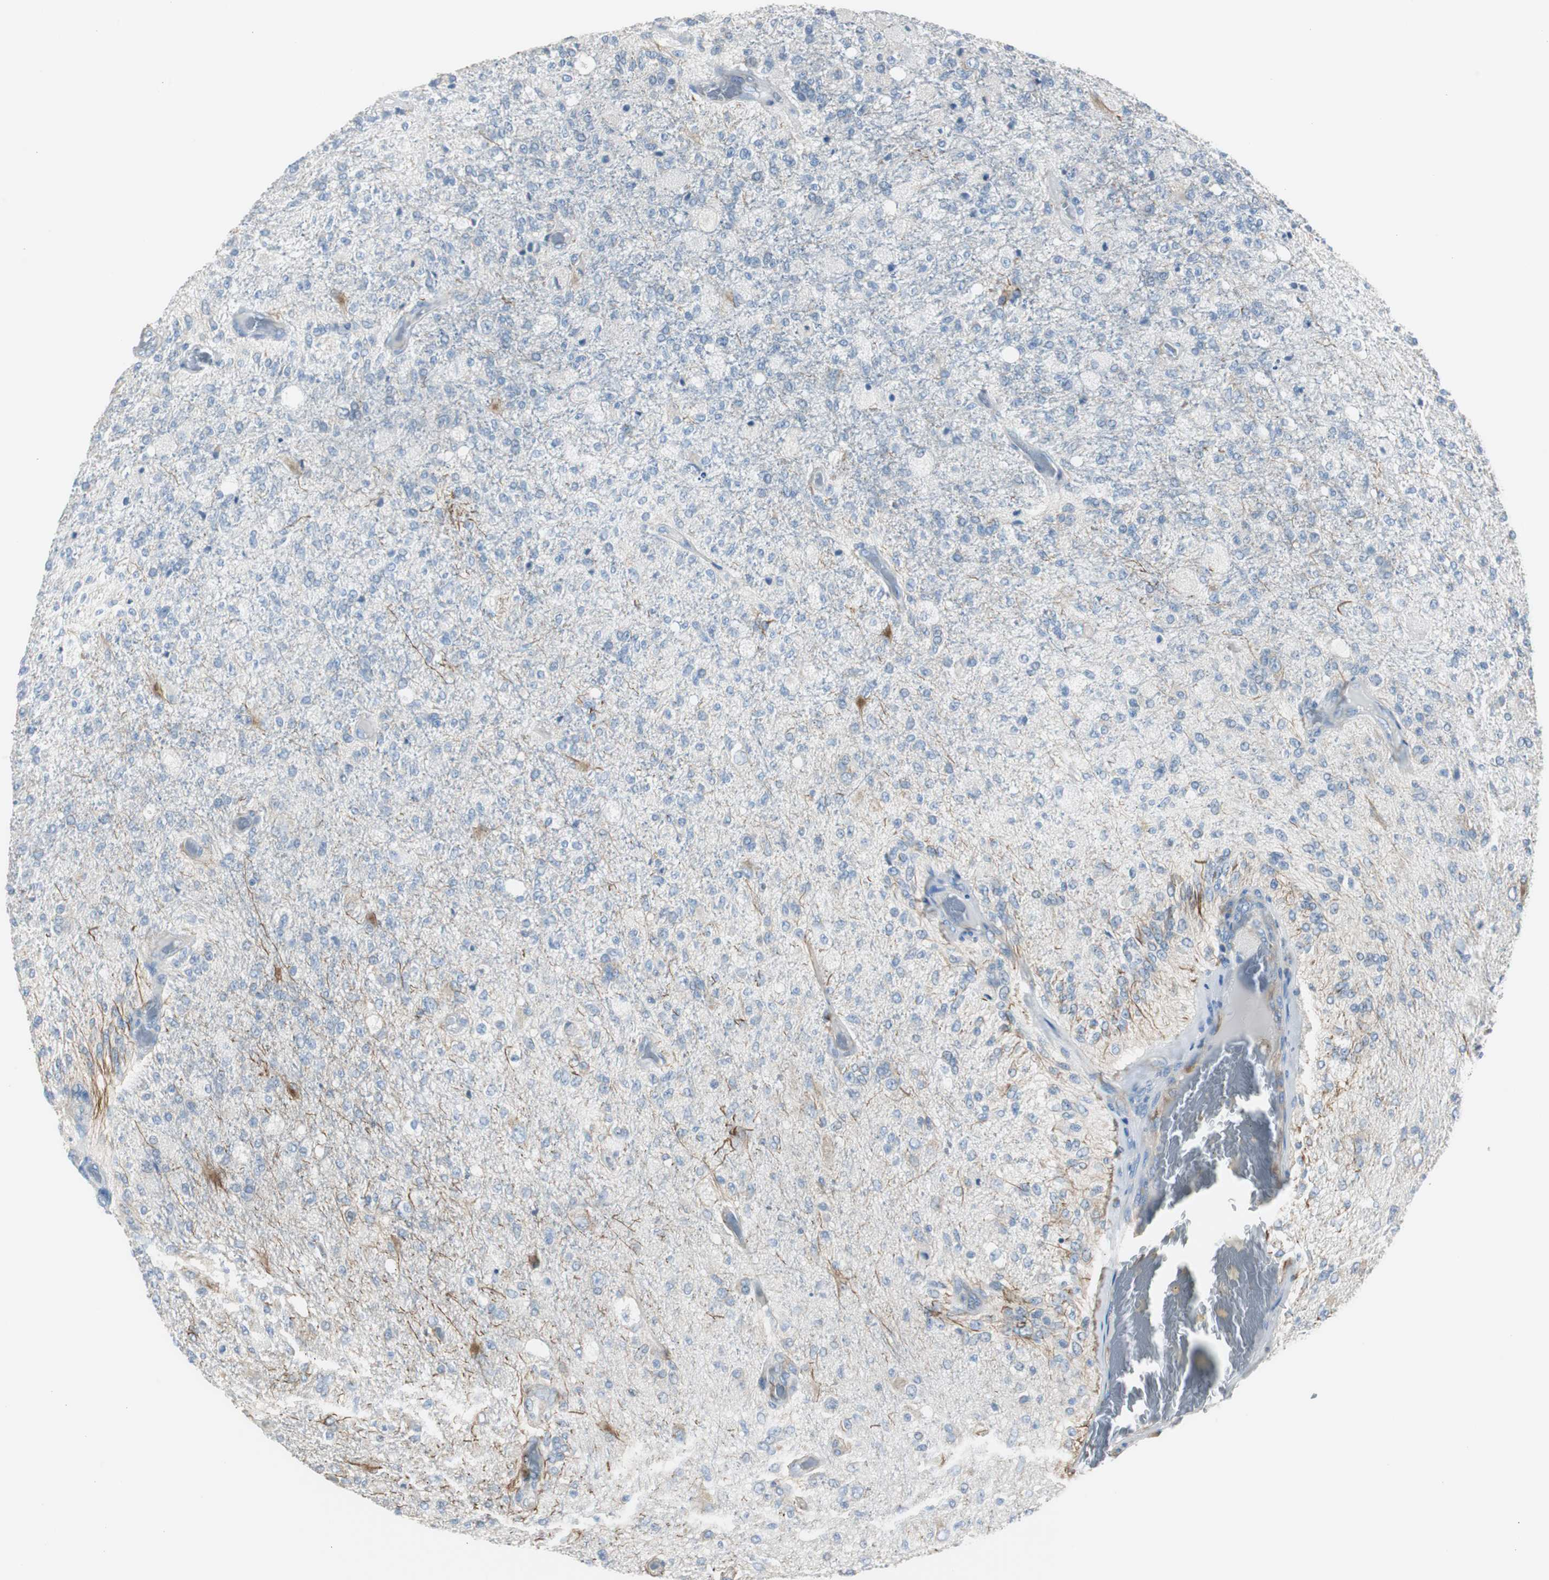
{"staining": {"intensity": "moderate", "quantity": "<25%", "location": "cytoplasmic/membranous"}, "tissue": "glioma", "cell_type": "Tumor cells", "image_type": "cancer", "snomed": [{"axis": "morphology", "description": "Normal tissue, NOS"}, {"axis": "morphology", "description": "Glioma, malignant, High grade"}, {"axis": "topography", "description": "Cerebral cortex"}], "caption": "Glioma tissue demonstrates moderate cytoplasmic/membranous staining in about <25% of tumor cells", "gene": "RPS12", "patient": {"sex": "male", "age": 77}}